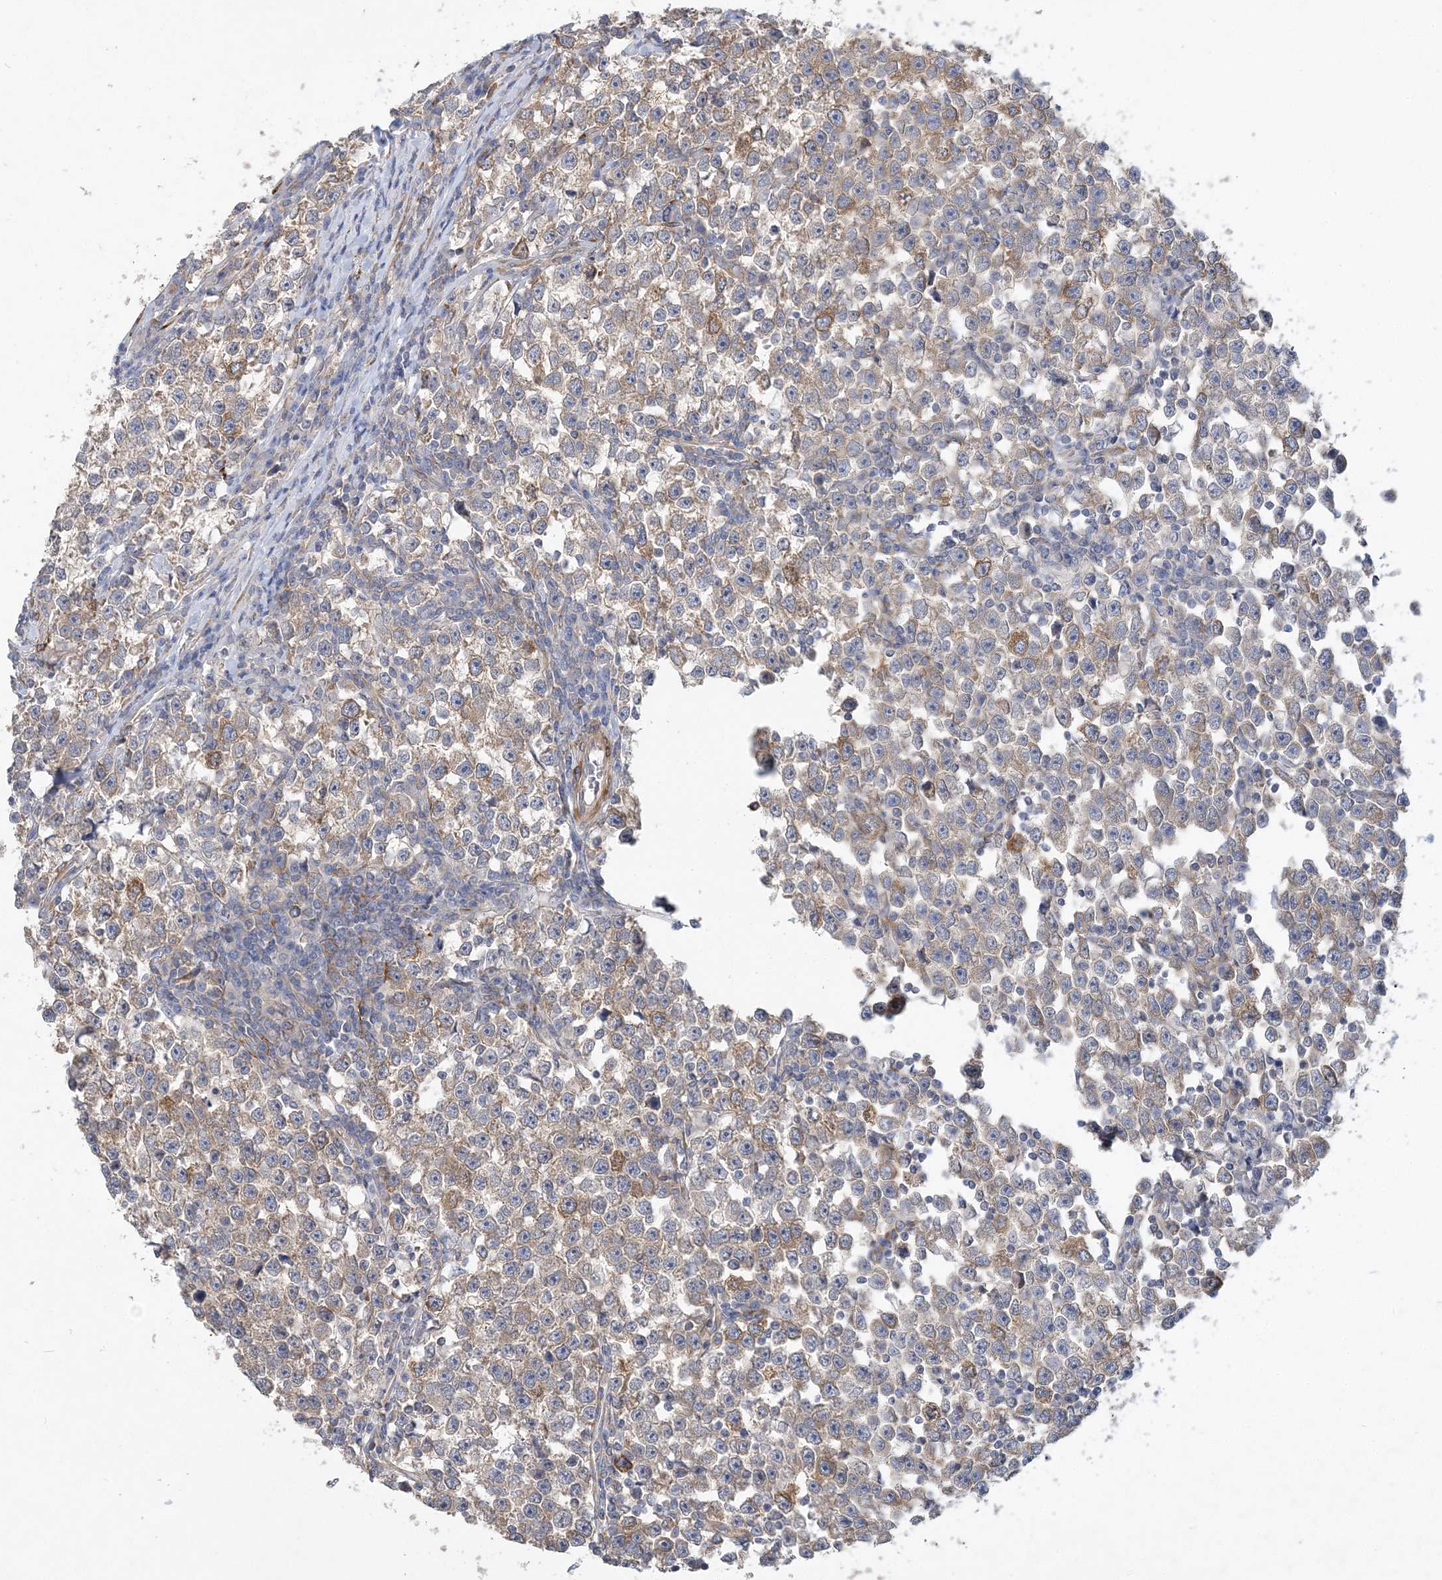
{"staining": {"intensity": "weak", "quantity": ">75%", "location": "cytoplasmic/membranous"}, "tissue": "testis cancer", "cell_type": "Tumor cells", "image_type": "cancer", "snomed": [{"axis": "morphology", "description": "Normal tissue, NOS"}, {"axis": "morphology", "description": "Seminoma, NOS"}, {"axis": "topography", "description": "Testis"}], "caption": "This photomicrograph exhibits immunohistochemistry staining of human seminoma (testis), with low weak cytoplasmic/membranous expression in about >75% of tumor cells.", "gene": "MAP4K5", "patient": {"sex": "male", "age": 43}}